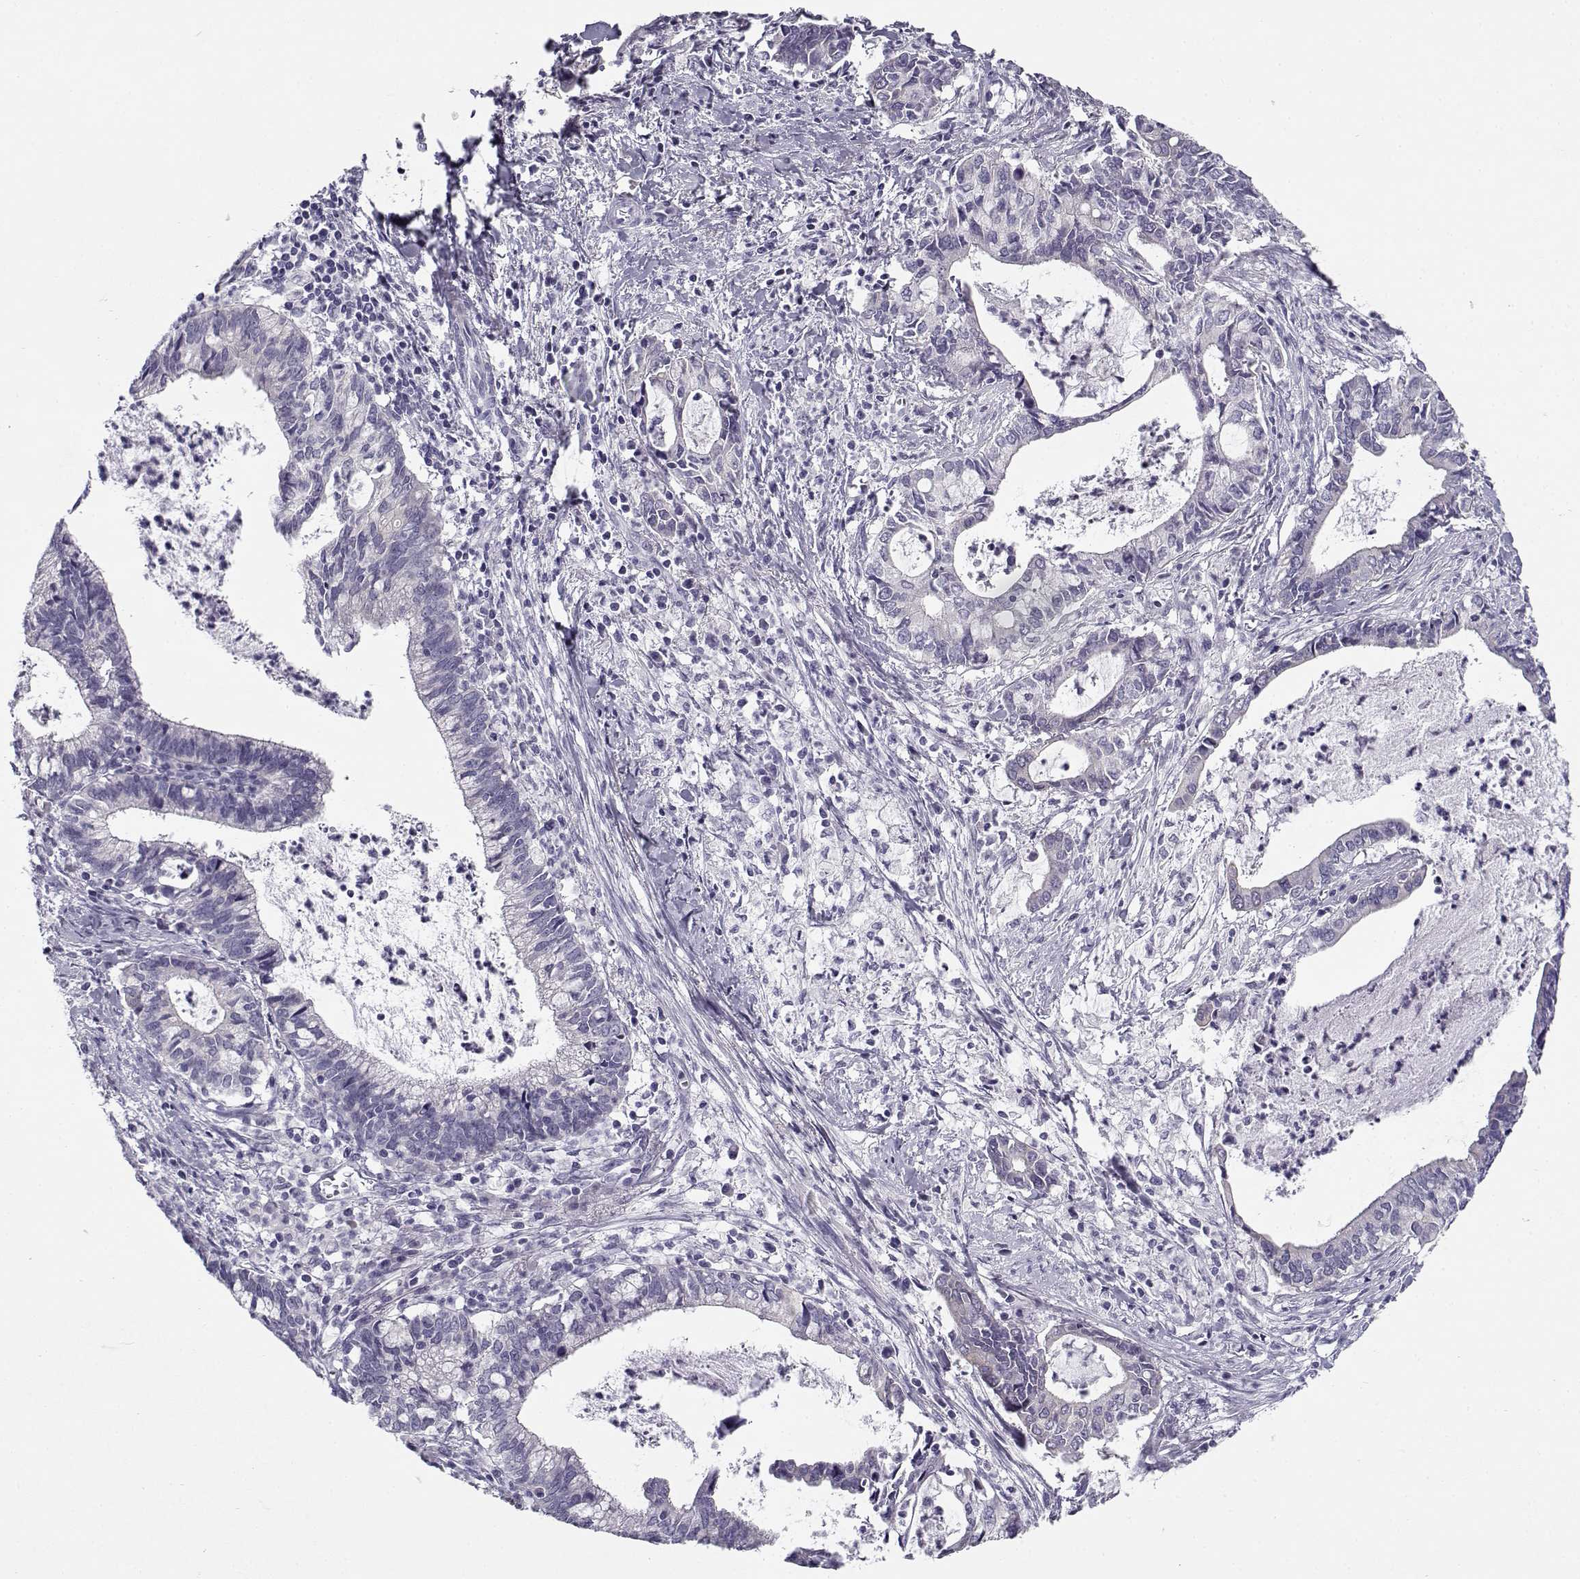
{"staining": {"intensity": "negative", "quantity": "none", "location": "none"}, "tissue": "cervical cancer", "cell_type": "Tumor cells", "image_type": "cancer", "snomed": [{"axis": "morphology", "description": "Adenocarcinoma, NOS"}, {"axis": "topography", "description": "Cervix"}], "caption": "DAB (3,3'-diaminobenzidine) immunohistochemical staining of cervical cancer (adenocarcinoma) exhibits no significant staining in tumor cells.", "gene": "CREB3L3", "patient": {"sex": "female", "age": 42}}